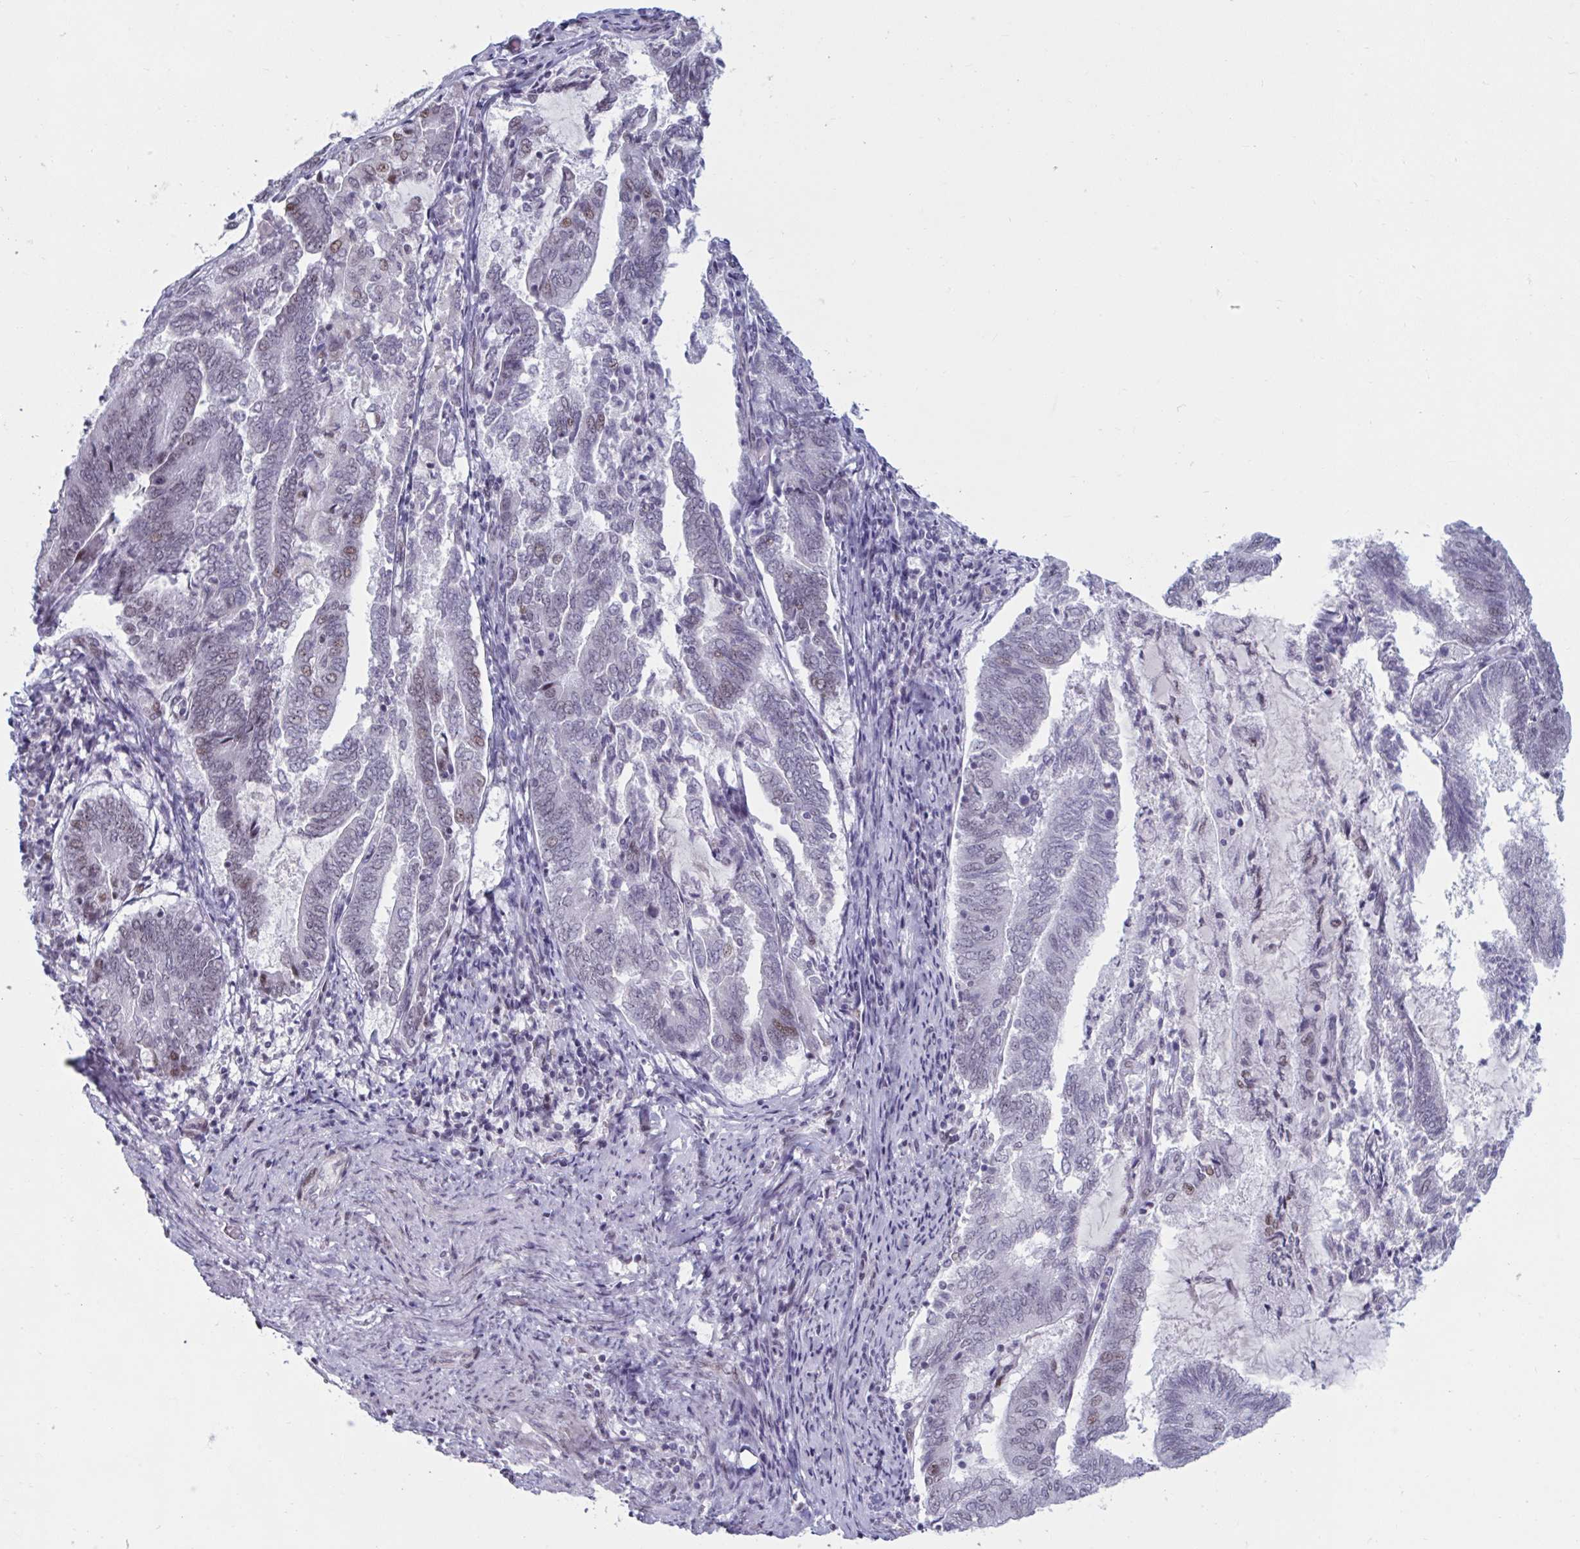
{"staining": {"intensity": "moderate", "quantity": "<25%", "location": "nuclear"}, "tissue": "endometrial cancer", "cell_type": "Tumor cells", "image_type": "cancer", "snomed": [{"axis": "morphology", "description": "Adenocarcinoma, NOS"}, {"axis": "topography", "description": "Endometrium"}], "caption": "Endometrial adenocarcinoma stained with IHC shows moderate nuclear staining in approximately <25% of tumor cells.", "gene": "HSD17B6", "patient": {"sex": "female", "age": 80}}